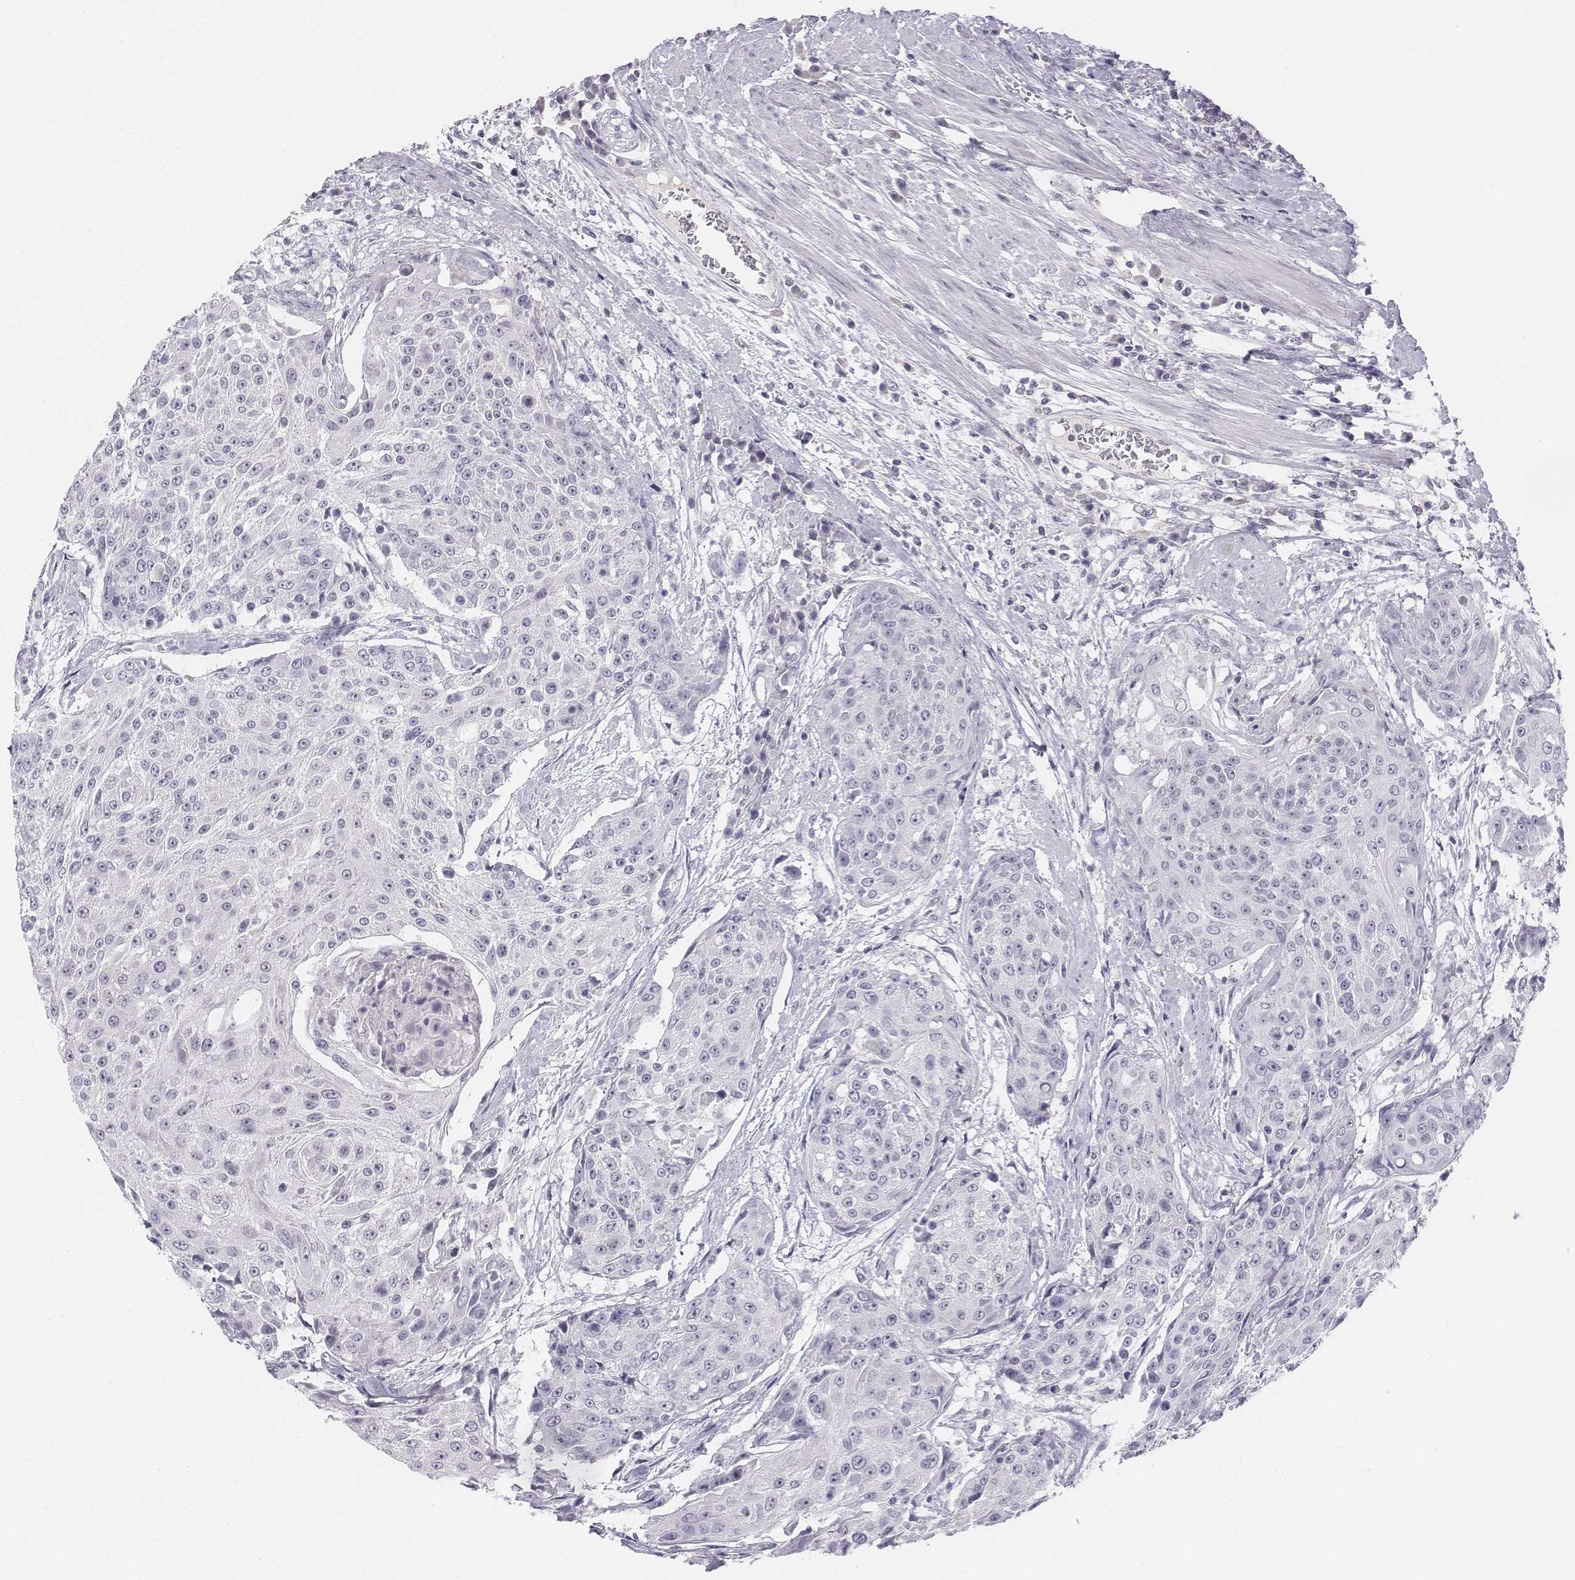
{"staining": {"intensity": "negative", "quantity": "none", "location": "none"}, "tissue": "urothelial cancer", "cell_type": "Tumor cells", "image_type": "cancer", "snomed": [{"axis": "morphology", "description": "Urothelial carcinoma, High grade"}, {"axis": "topography", "description": "Urinary bladder"}], "caption": "This is a micrograph of immunohistochemistry staining of urothelial carcinoma (high-grade), which shows no positivity in tumor cells.", "gene": "UCN2", "patient": {"sex": "female", "age": 63}}